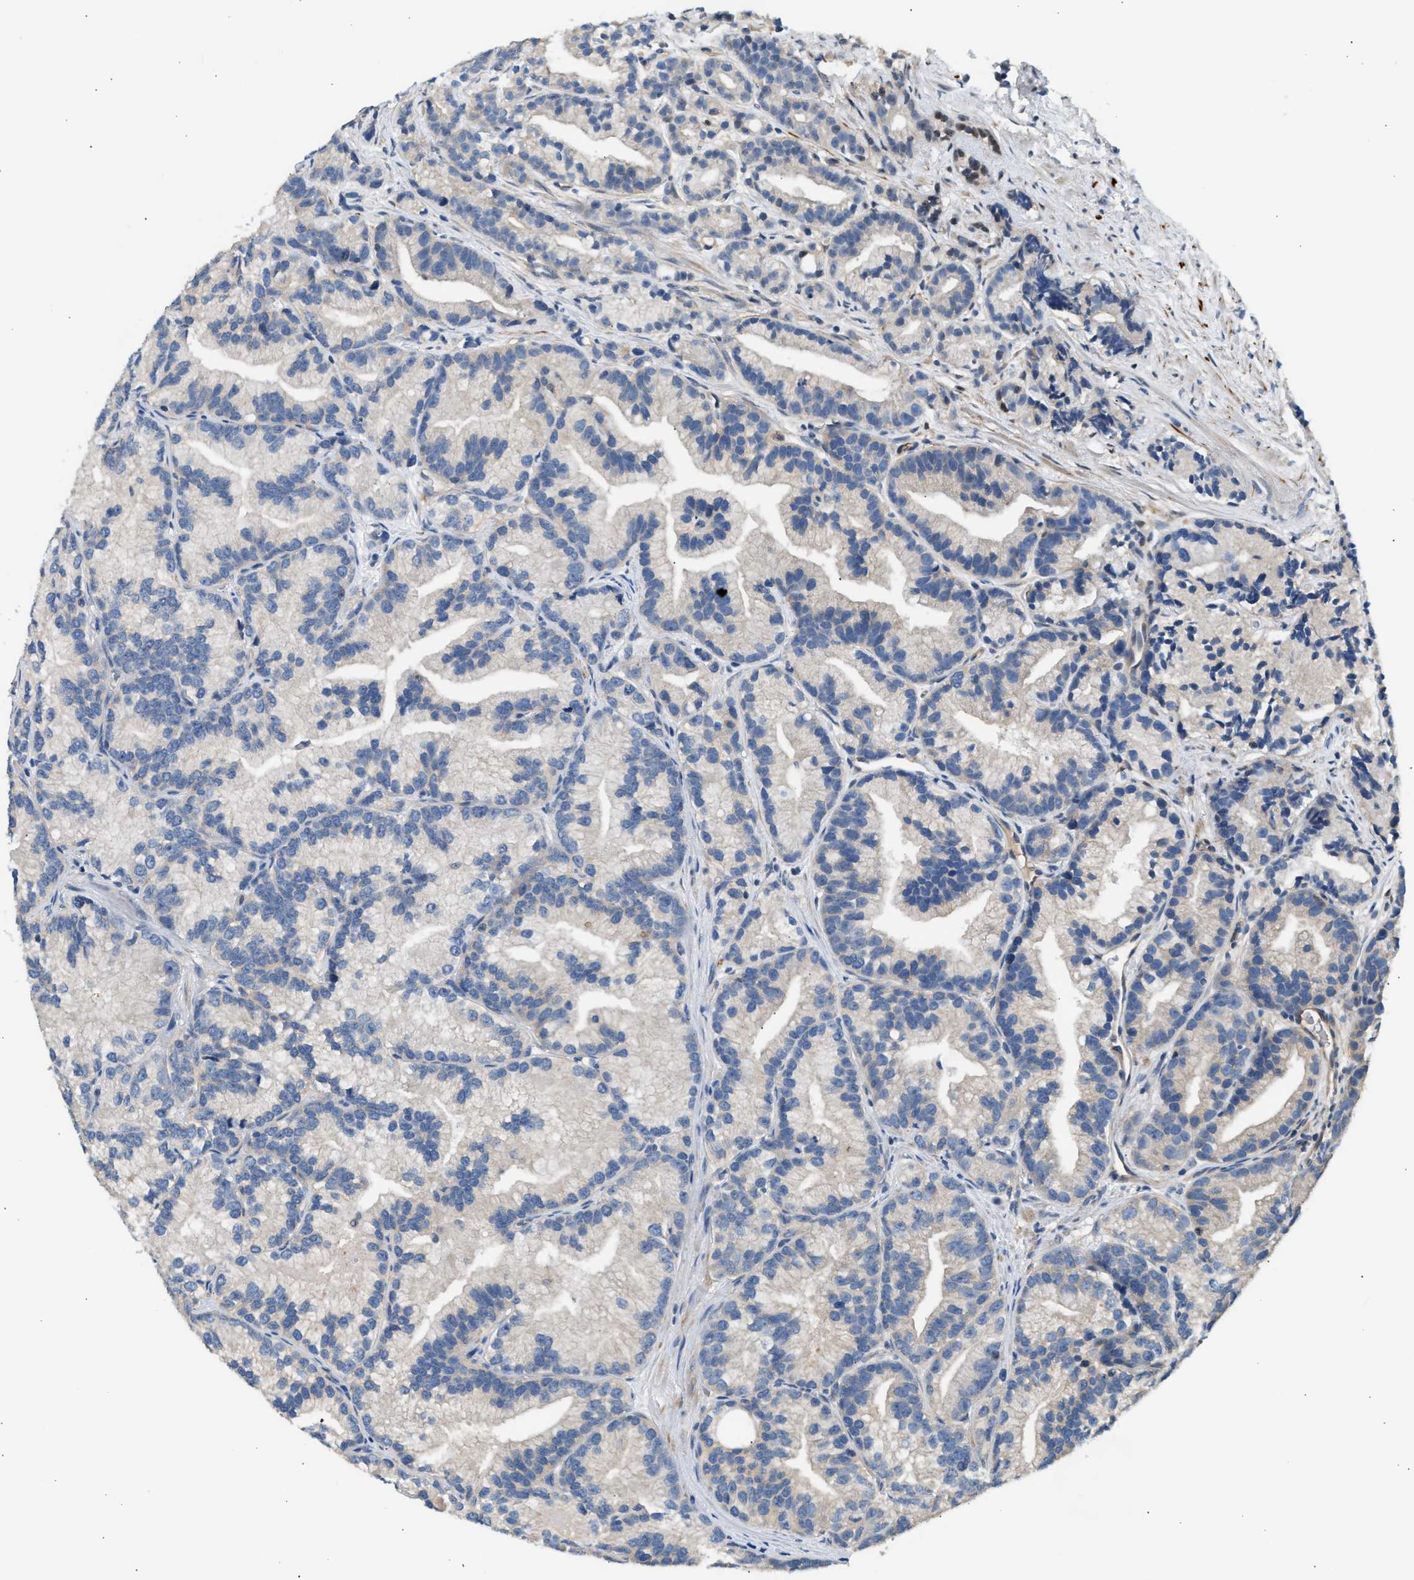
{"staining": {"intensity": "negative", "quantity": "none", "location": "none"}, "tissue": "prostate cancer", "cell_type": "Tumor cells", "image_type": "cancer", "snomed": [{"axis": "morphology", "description": "Adenocarcinoma, Low grade"}, {"axis": "topography", "description": "Prostate"}], "caption": "Immunohistochemistry photomicrograph of prostate cancer stained for a protein (brown), which reveals no positivity in tumor cells.", "gene": "WDR31", "patient": {"sex": "male", "age": 89}}